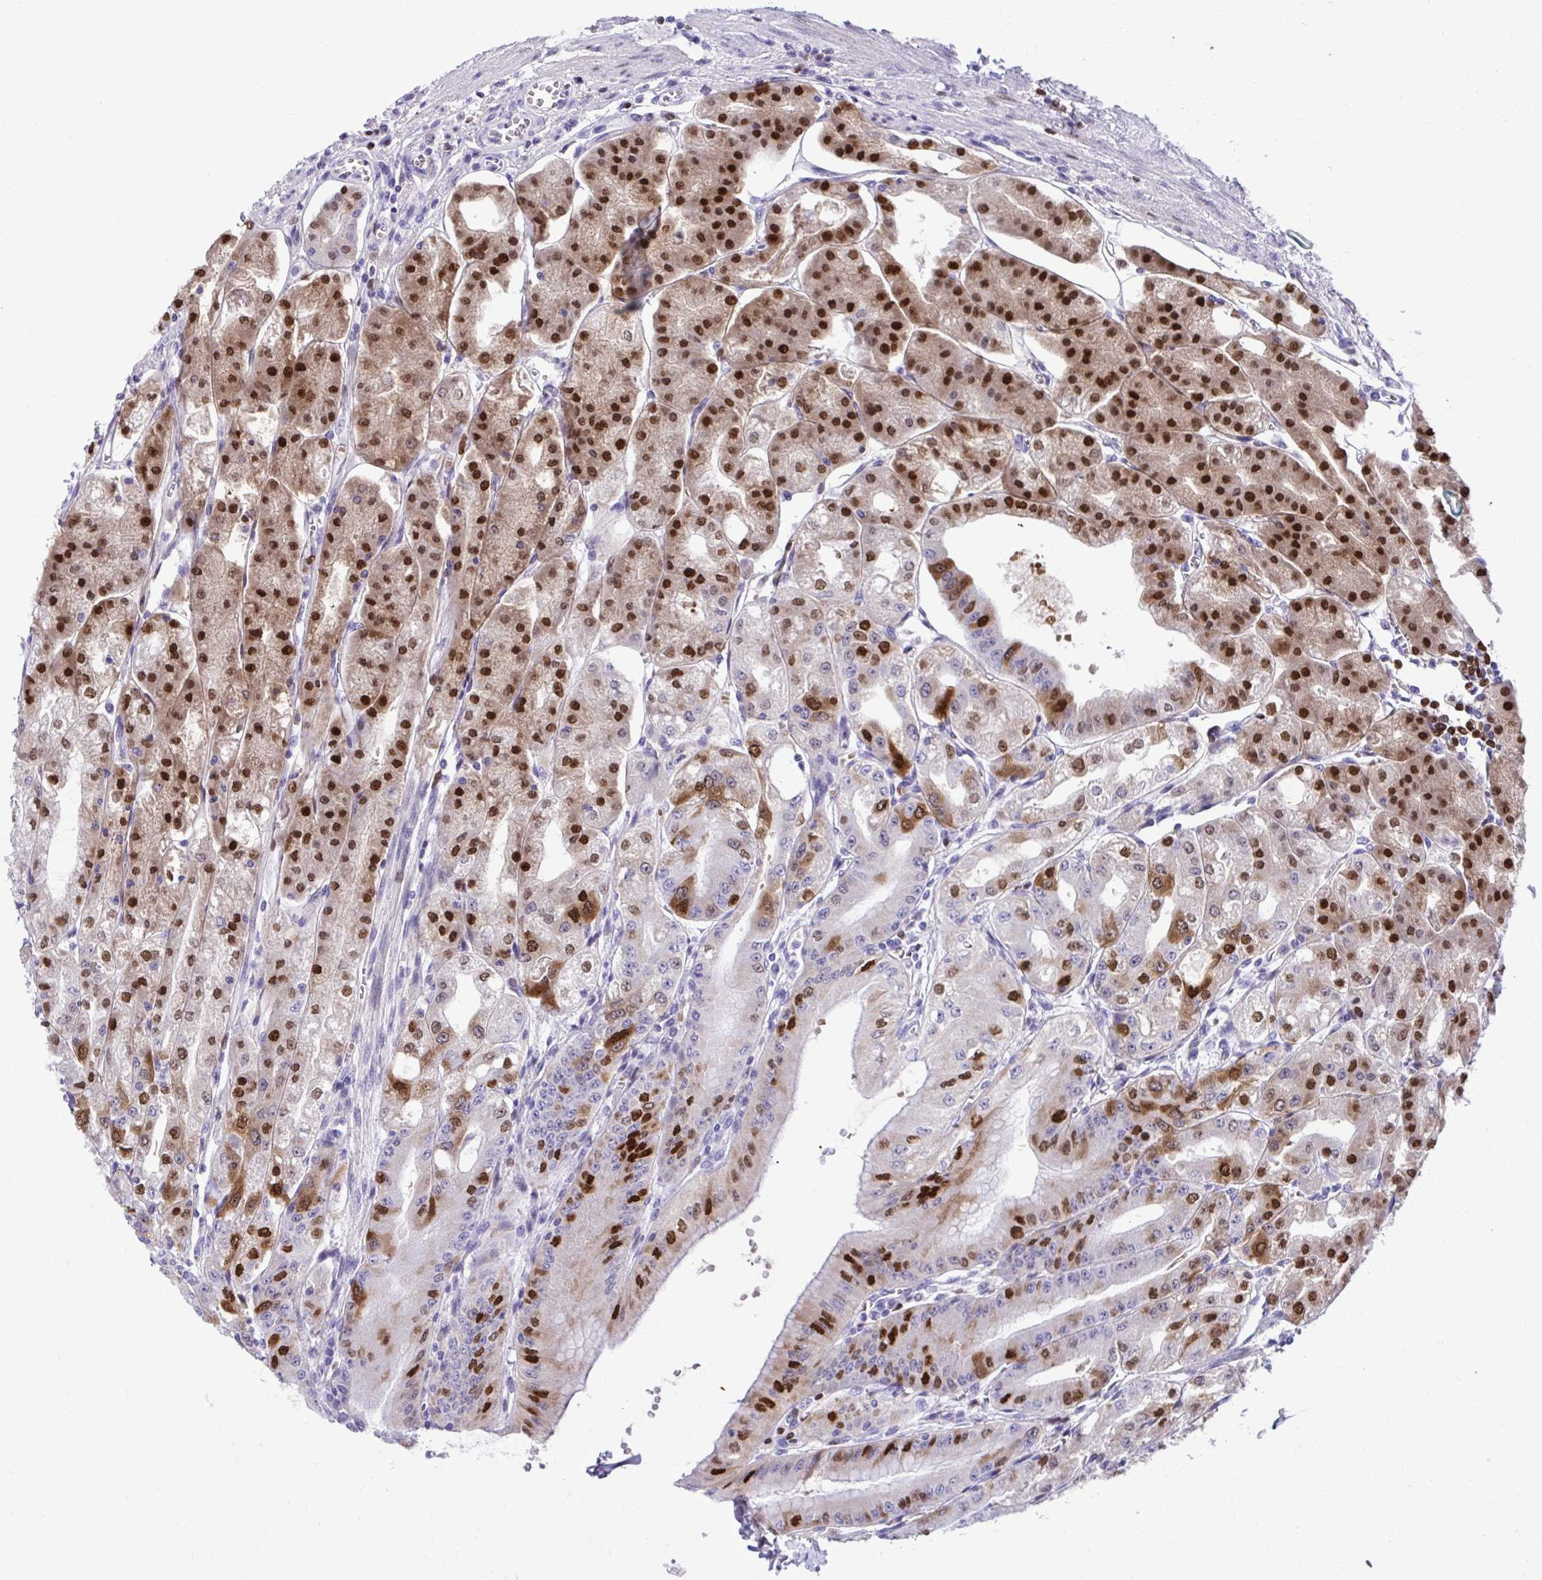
{"staining": {"intensity": "strong", "quantity": "25%-75%", "location": "nuclear"}, "tissue": "stomach", "cell_type": "Glandular cells", "image_type": "normal", "snomed": [{"axis": "morphology", "description": "Normal tissue, NOS"}, {"axis": "topography", "description": "Stomach, lower"}], "caption": "This image exhibits immunohistochemistry staining of normal stomach, with high strong nuclear positivity in approximately 25%-75% of glandular cells.", "gene": "CDC20", "patient": {"sex": "male", "age": 71}}